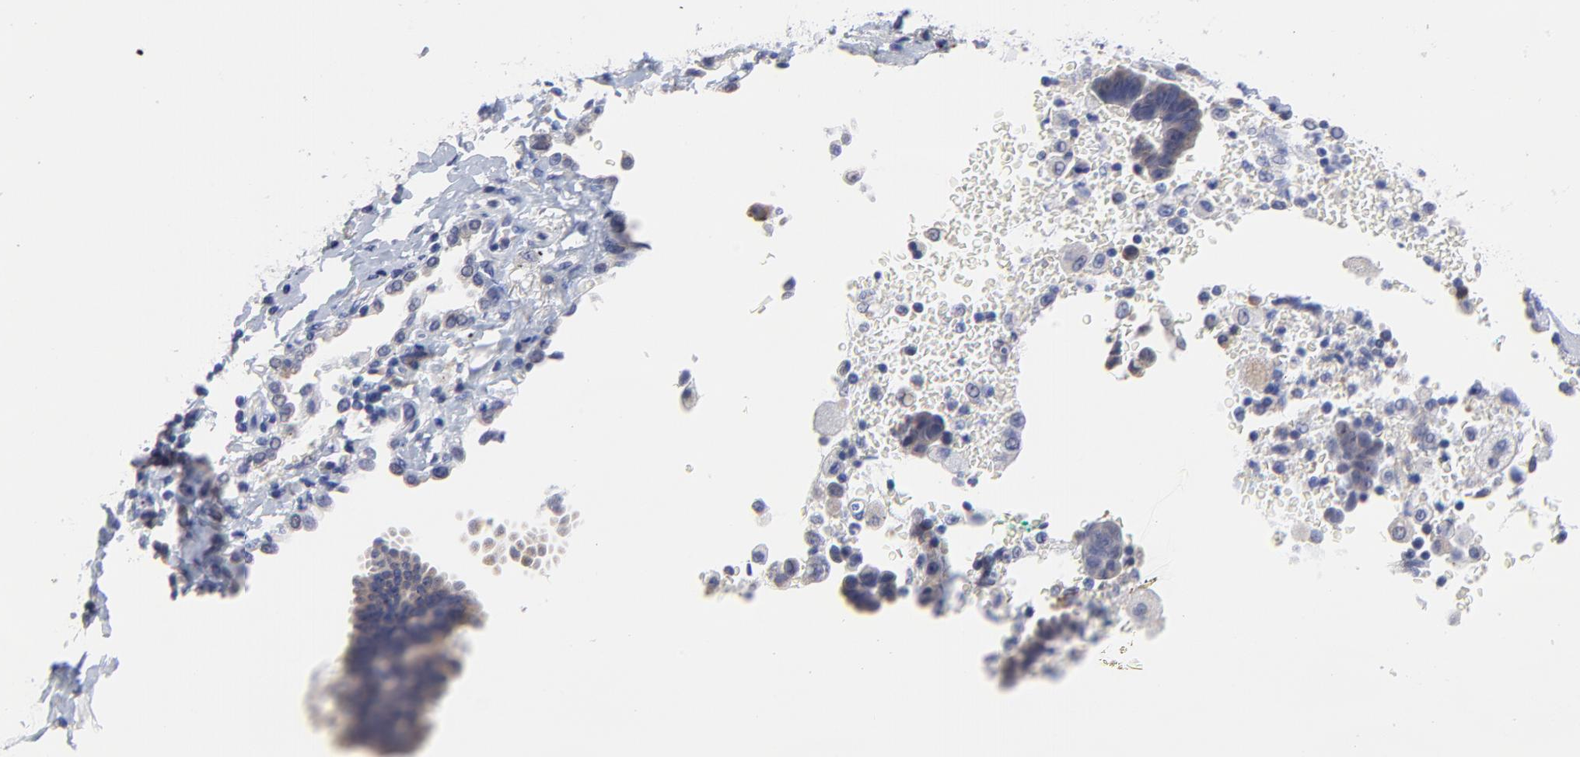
{"staining": {"intensity": "weak", "quantity": ">75%", "location": "cytoplasmic/membranous"}, "tissue": "lung cancer", "cell_type": "Tumor cells", "image_type": "cancer", "snomed": [{"axis": "morphology", "description": "Adenocarcinoma, NOS"}, {"axis": "topography", "description": "Lung"}], "caption": "IHC histopathology image of lung adenocarcinoma stained for a protein (brown), which displays low levels of weak cytoplasmic/membranous positivity in approximately >75% of tumor cells.", "gene": "LAX1", "patient": {"sex": "female", "age": 64}}